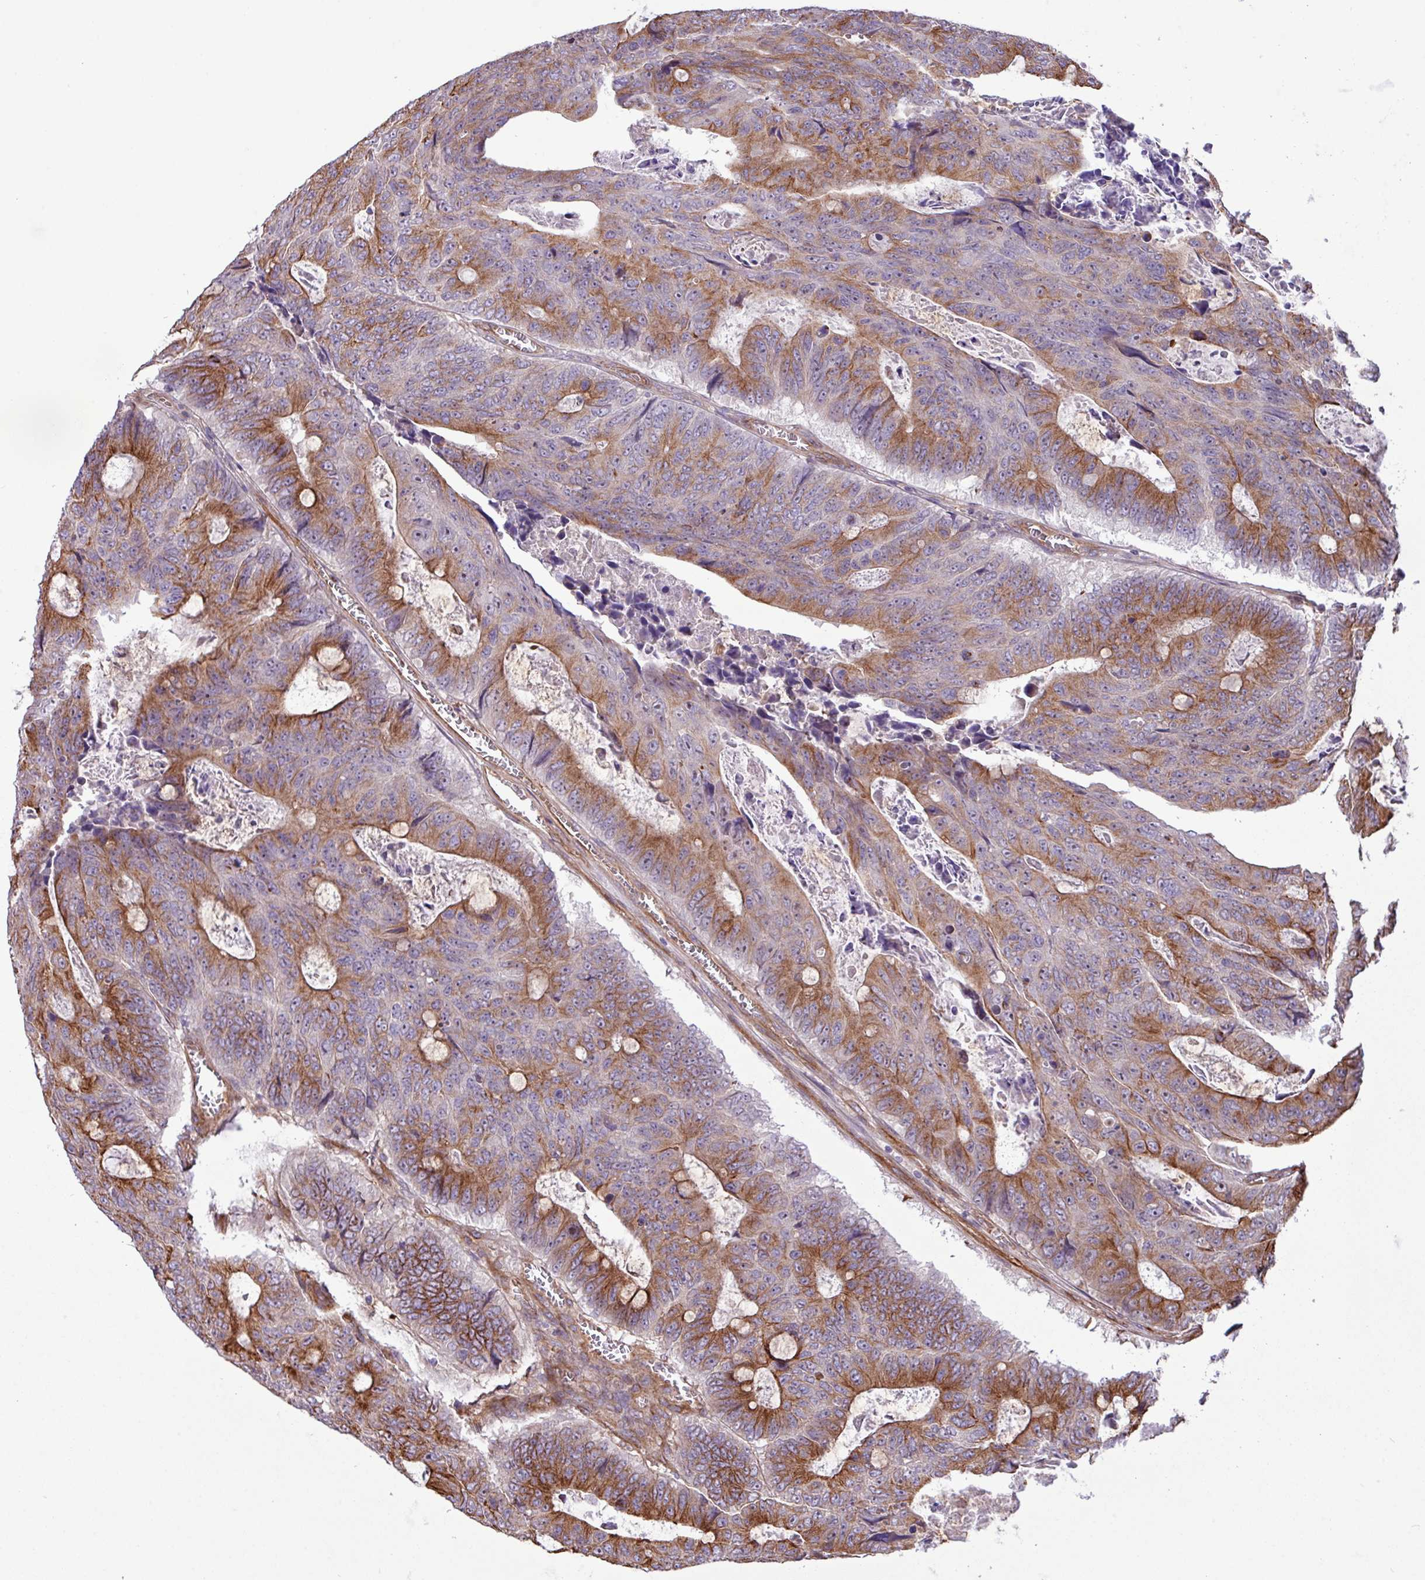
{"staining": {"intensity": "moderate", "quantity": ">75%", "location": "cytoplasmic/membranous"}, "tissue": "colorectal cancer", "cell_type": "Tumor cells", "image_type": "cancer", "snomed": [{"axis": "morphology", "description": "Adenocarcinoma, NOS"}, {"axis": "topography", "description": "Colon"}], "caption": "Colorectal adenocarcinoma stained for a protein (brown) exhibits moderate cytoplasmic/membranous positive staining in approximately >75% of tumor cells.", "gene": "ZNF300", "patient": {"sex": "male", "age": 87}}